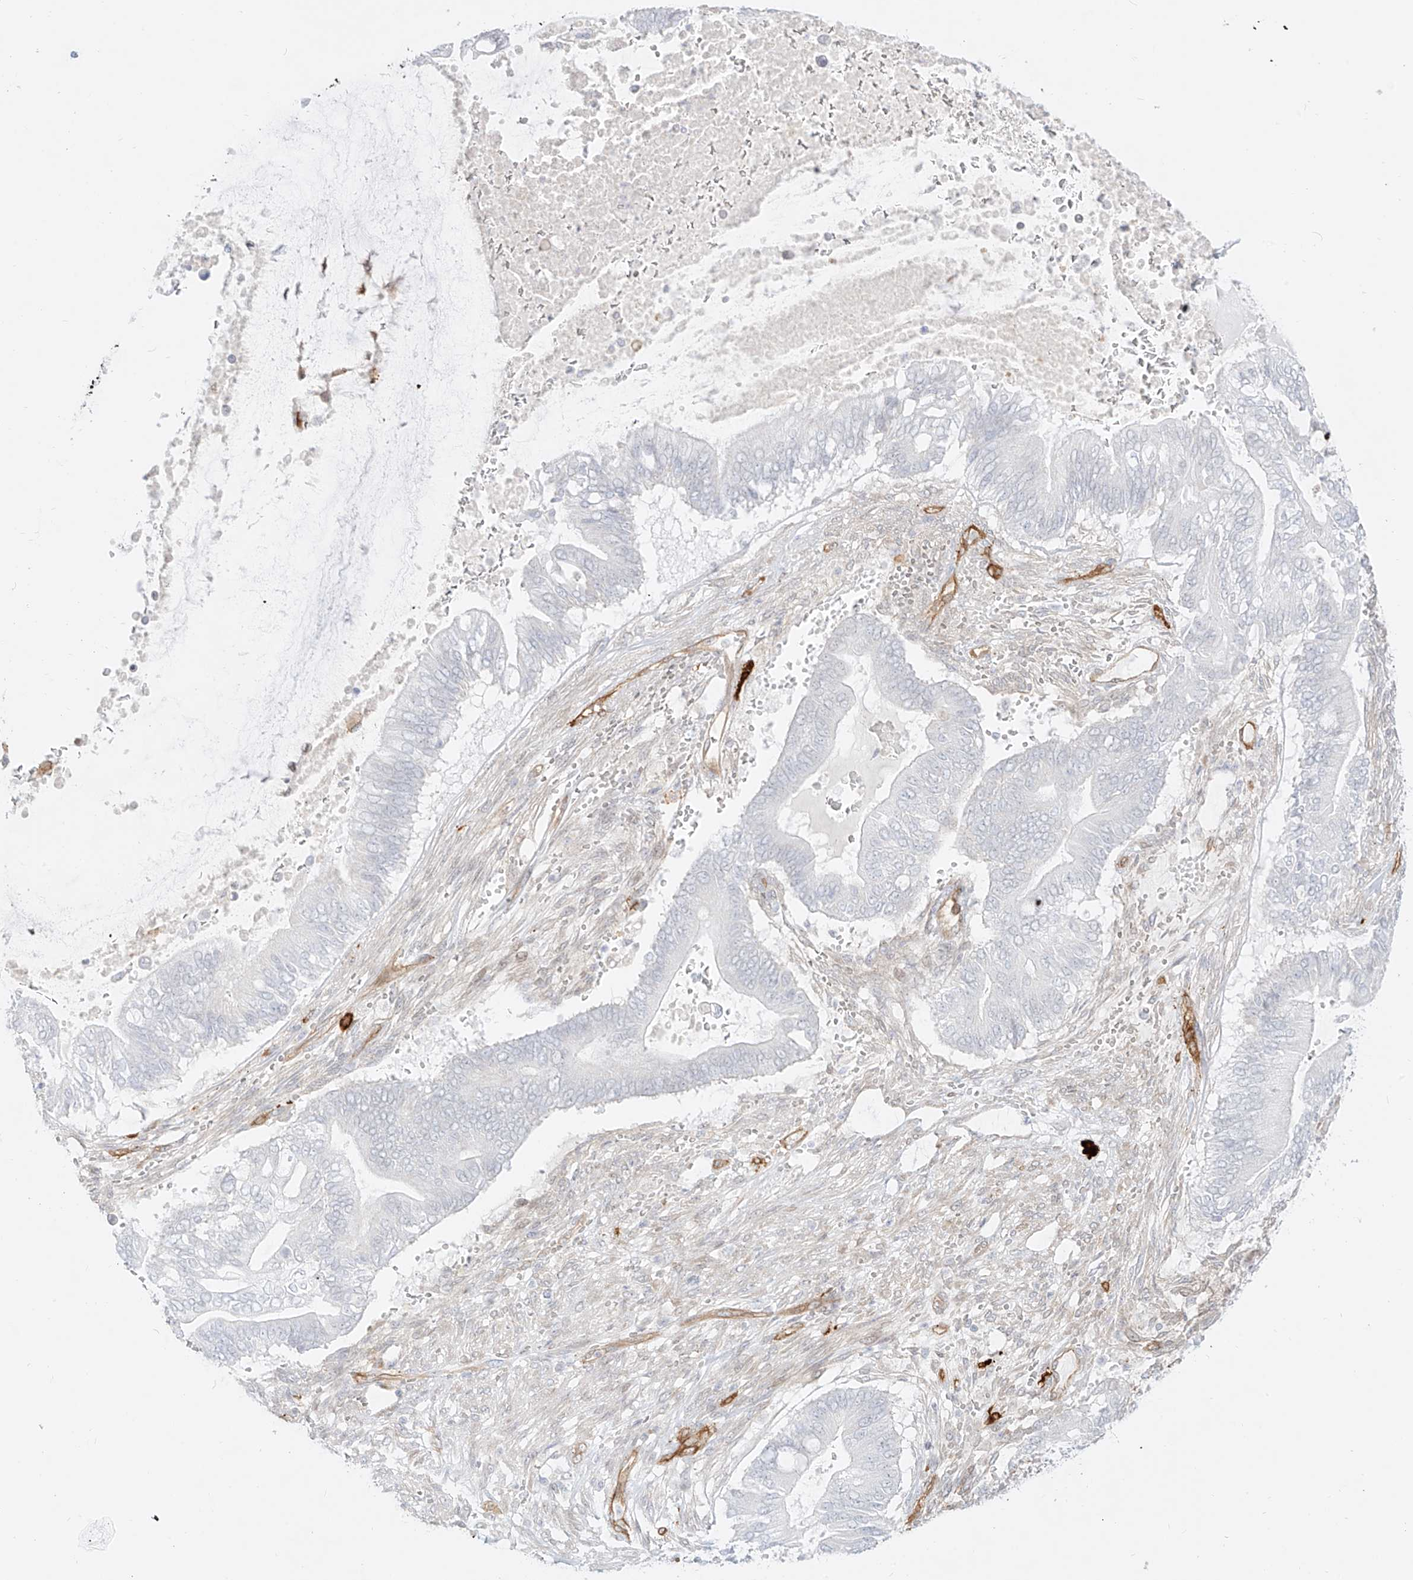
{"staining": {"intensity": "negative", "quantity": "none", "location": "none"}, "tissue": "pancreatic cancer", "cell_type": "Tumor cells", "image_type": "cancer", "snomed": [{"axis": "morphology", "description": "Adenocarcinoma, NOS"}, {"axis": "topography", "description": "Pancreas"}], "caption": "An IHC image of pancreatic cancer is shown. There is no staining in tumor cells of pancreatic cancer.", "gene": "NHSL1", "patient": {"sex": "male", "age": 68}}